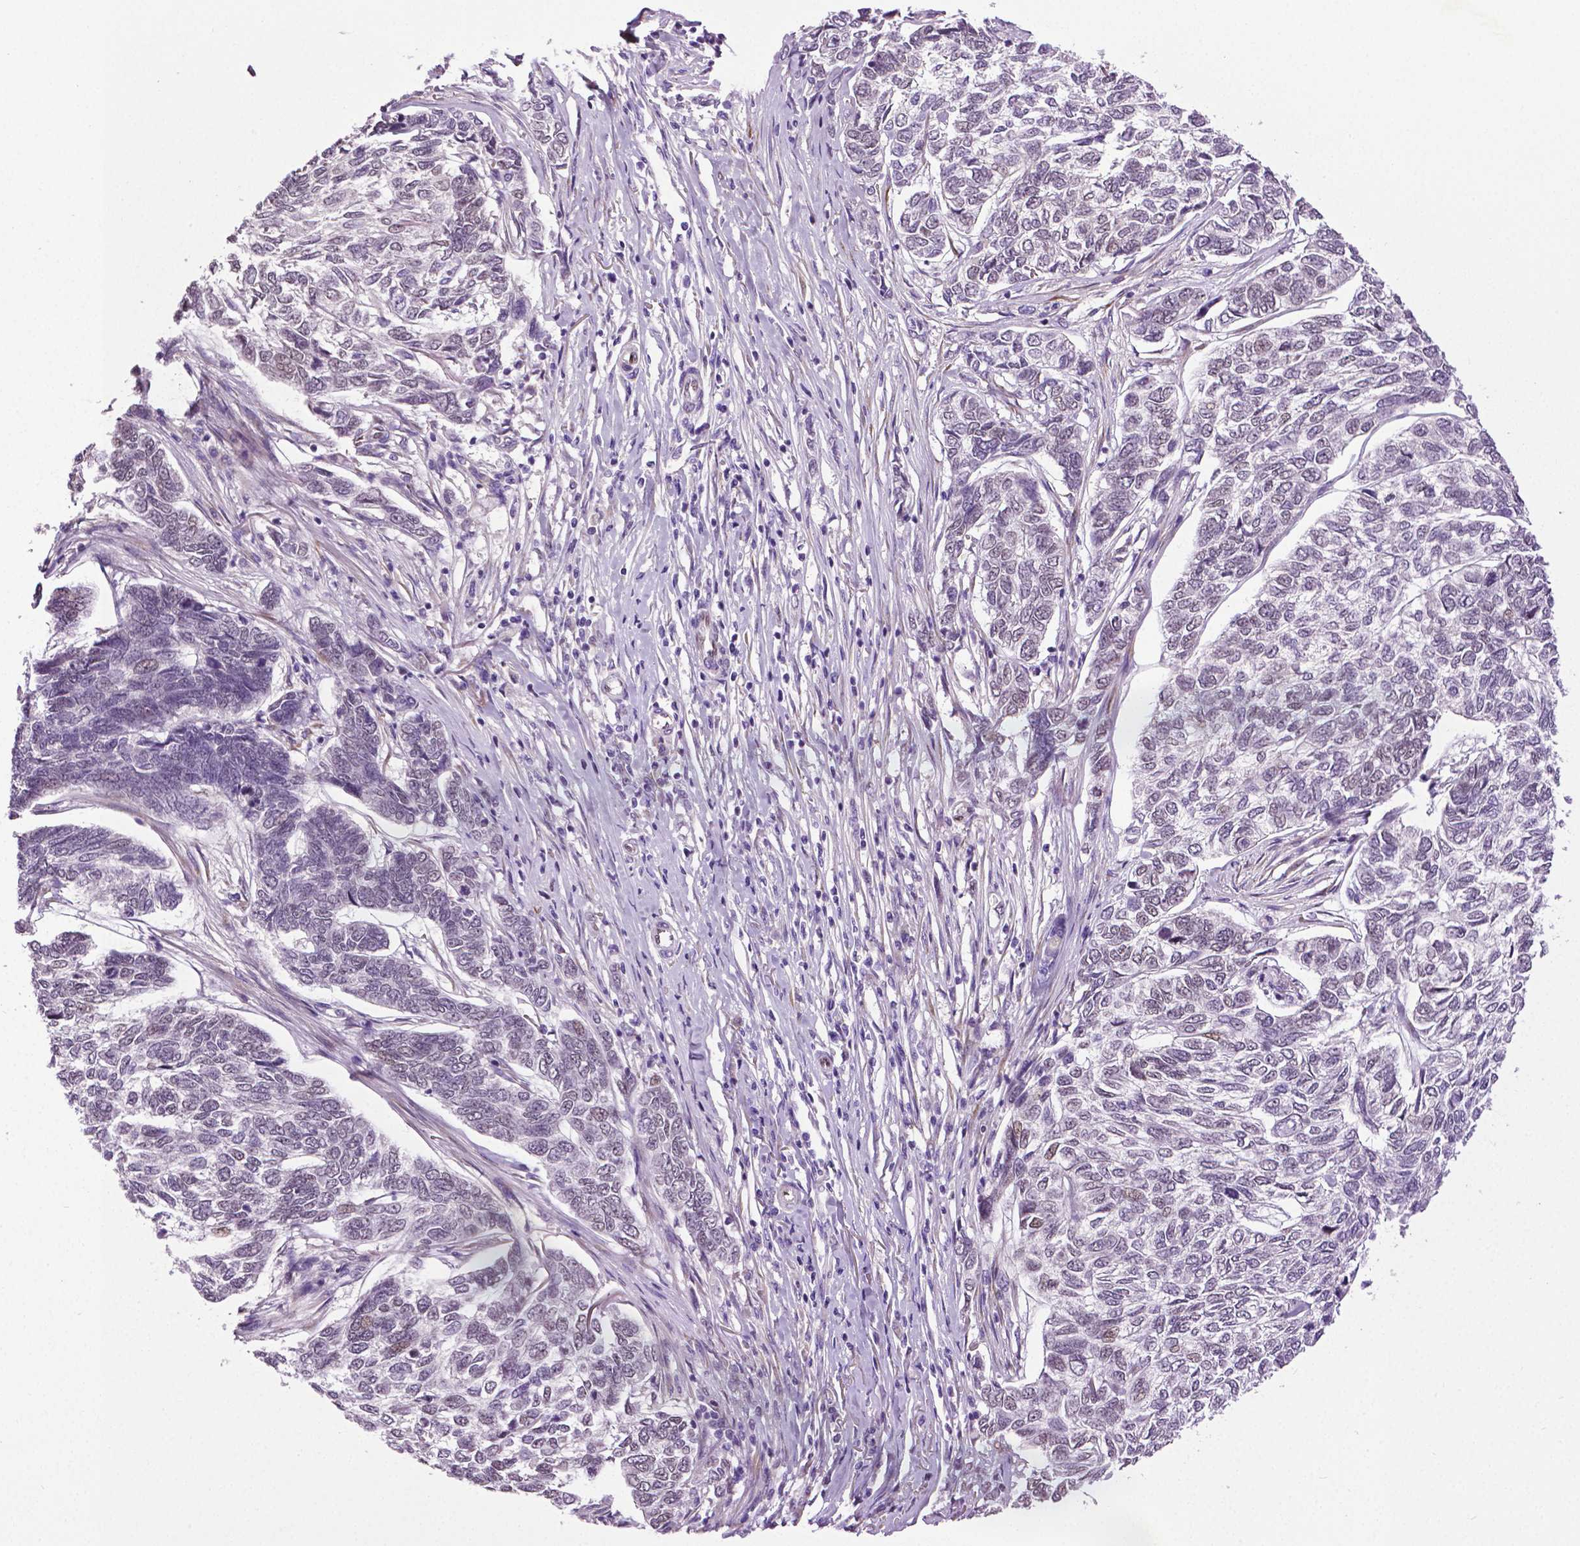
{"staining": {"intensity": "negative", "quantity": "none", "location": "none"}, "tissue": "skin cancer", "cell_type": "Tumor cells", "image_type": "cancer", "snomed": [{"axis": "morphology", "description": "Basal cell carcinoma"}, {"axis": "topography", "description": "Skin"}], "caption": "High magnification brightfield microscopy of skin cancer stained with DAB (brown) and counterstained with hematoxylin (blue): tumor cells show no significant positivity.", "gene": "PTGER3", "patient": {"sex": "female", "age": 65}}